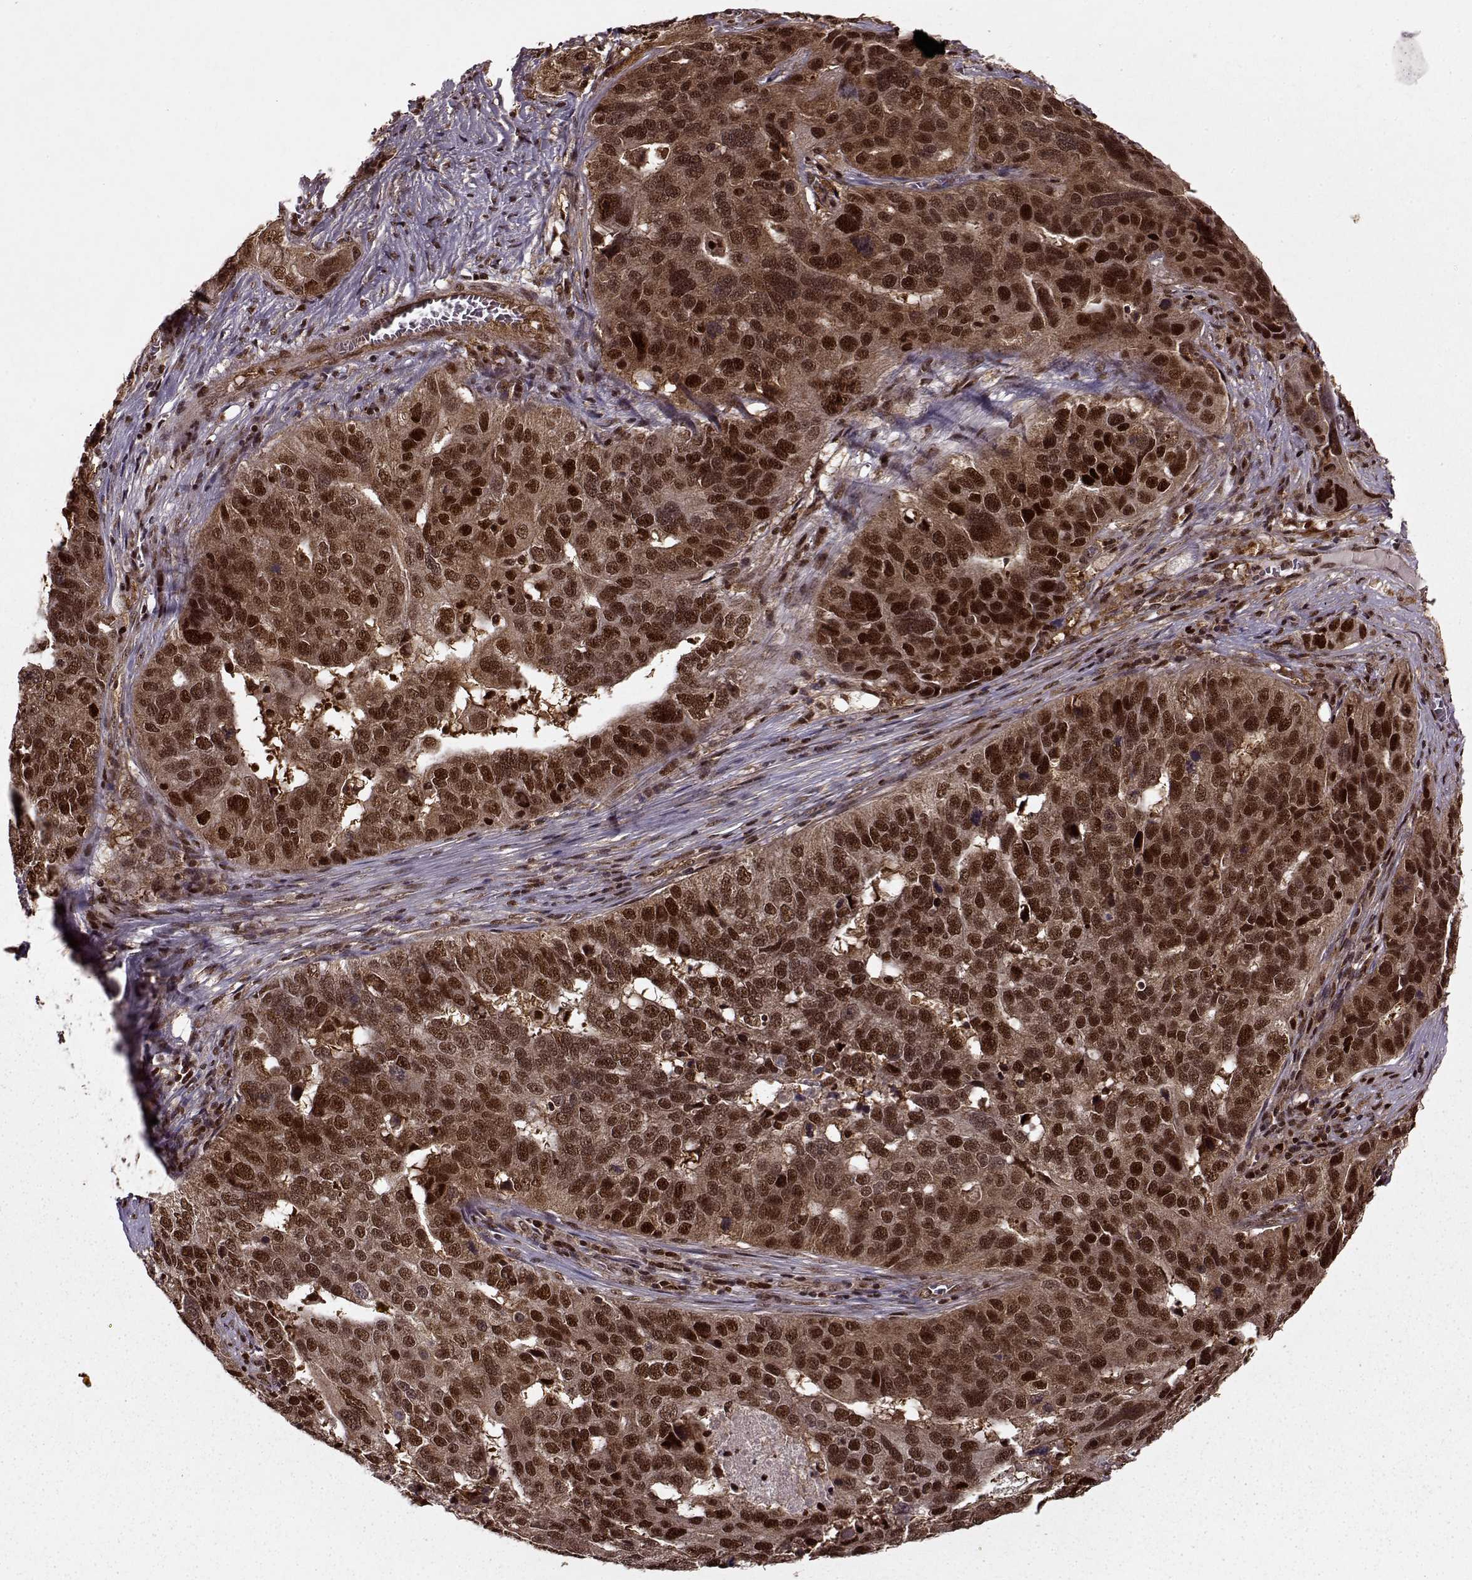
{"staining": {"intensity": "strong", "quantity": ">75%", "location": "cytoplasmic/membranous,nuclear"}, "tissue": "ovarian cancer", "cell_type": "Tumor cells", "image_type": "cancer", "snomed": [{"axis": "morphology", "description": "Carcinoma, endometroid"}, {"axis": "topography", "description": "Soft tissue"}, {"axis": "topography", "description": "Ovary"}], "caption": "Immunohistochemical staining of human ovarian endometroid carcinoma reveals high levels of strong cytoplasmic/membranous and nuclear protein expression in about >75% of tumor cells.", "gene": "PSMA7", "patient": {"sex": "female", "age": 52}}